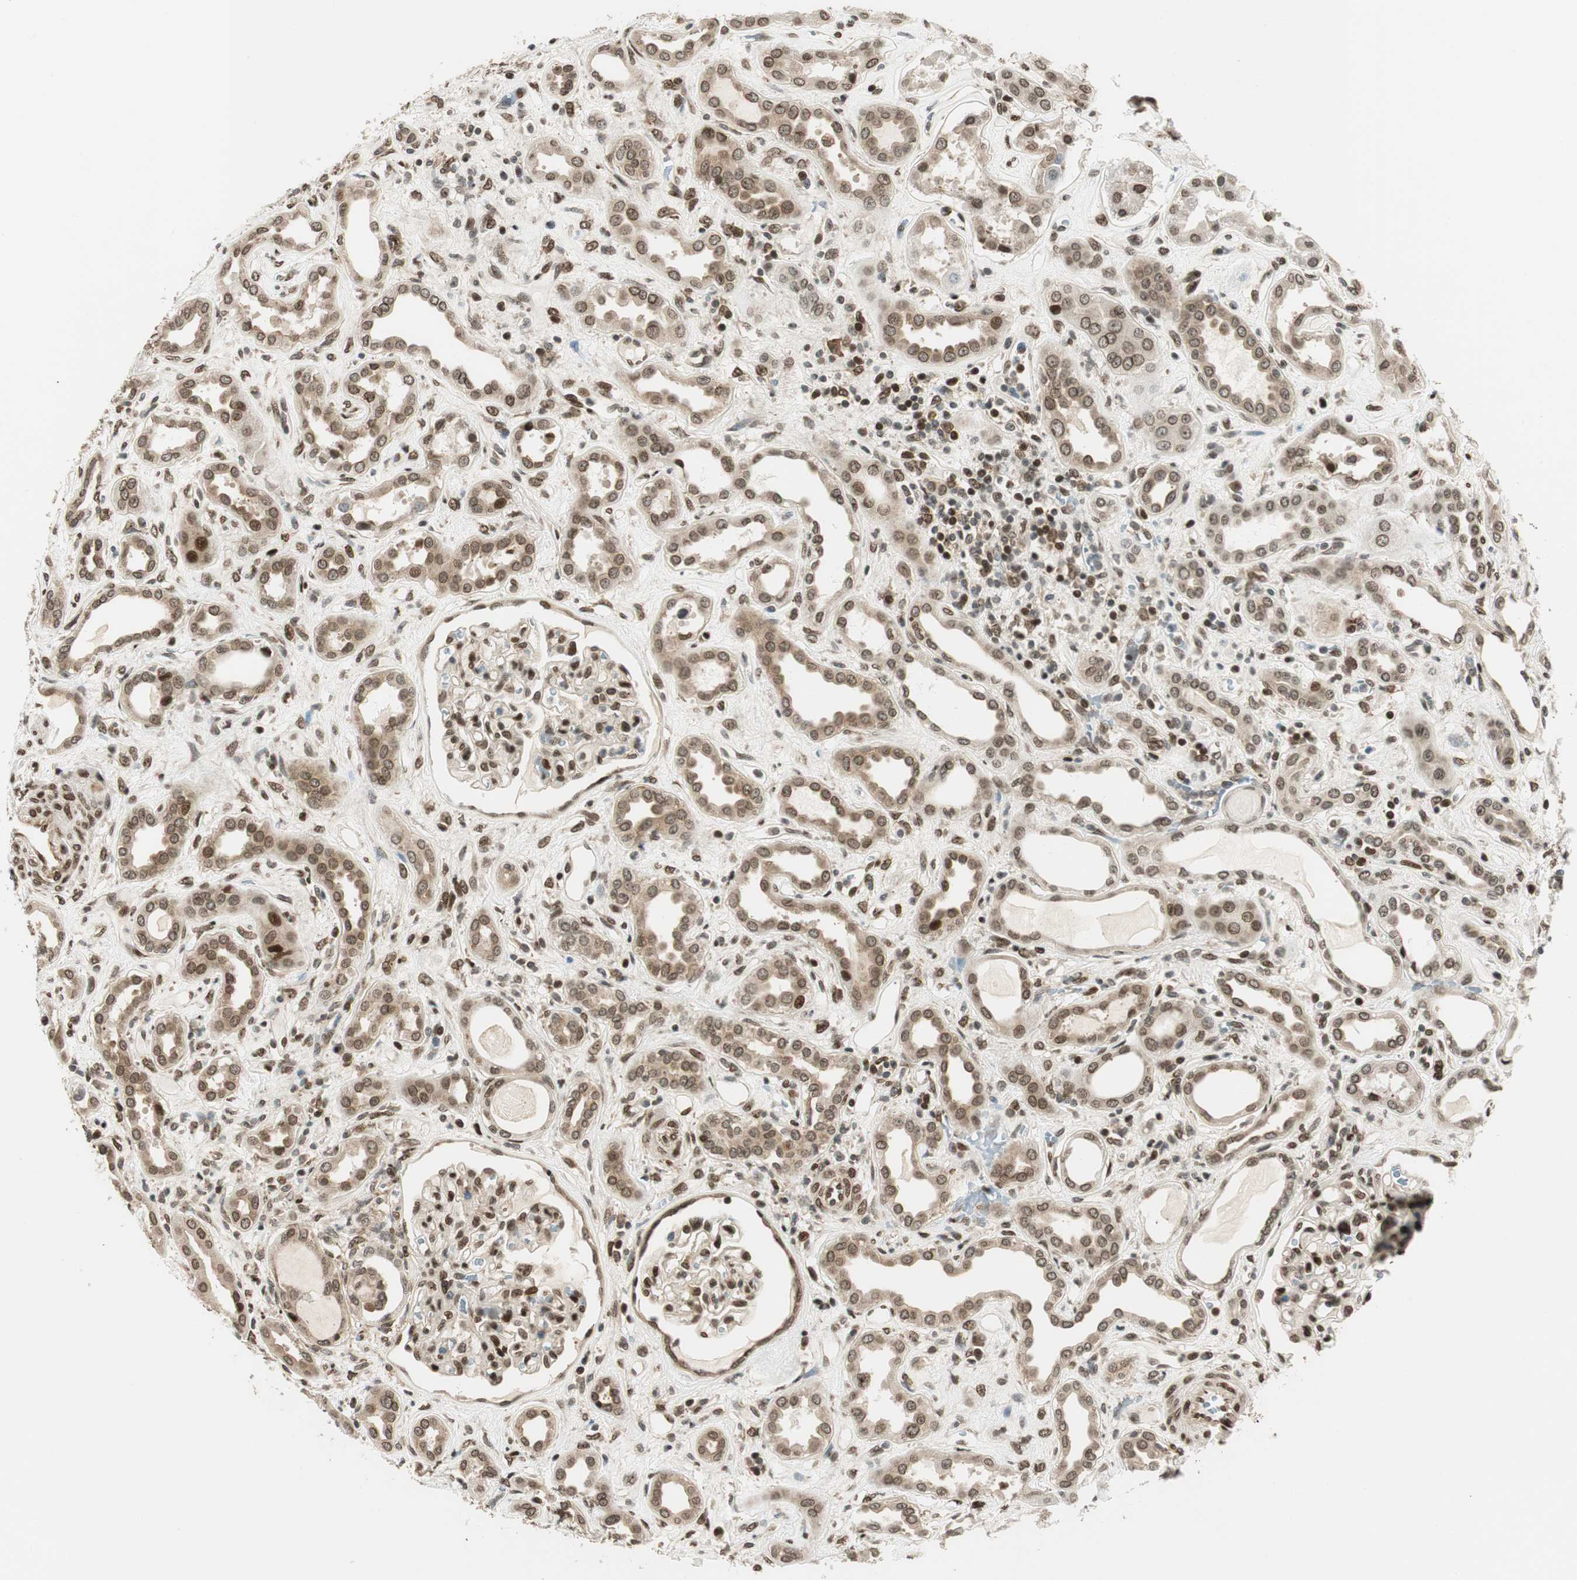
{"staining": {"intensity": "moderate", "quantity": "25%-75%", "location": "nuclear"}, "tissue": "kidney", "cell_type": "Cells in glomeruli", "image_type": "normal", "snomed": [{"axis": "morphology", "description": "Normal tissue, NOS"}, {"axis": "topography", "description": "Kidney"}], "caption": "A brown stain labels moderate nuclear positivity of a protein in cells in glomeruli of benign human kidney.", "gene": "RING1", "patient": {"sex": "male", "age": 59}}